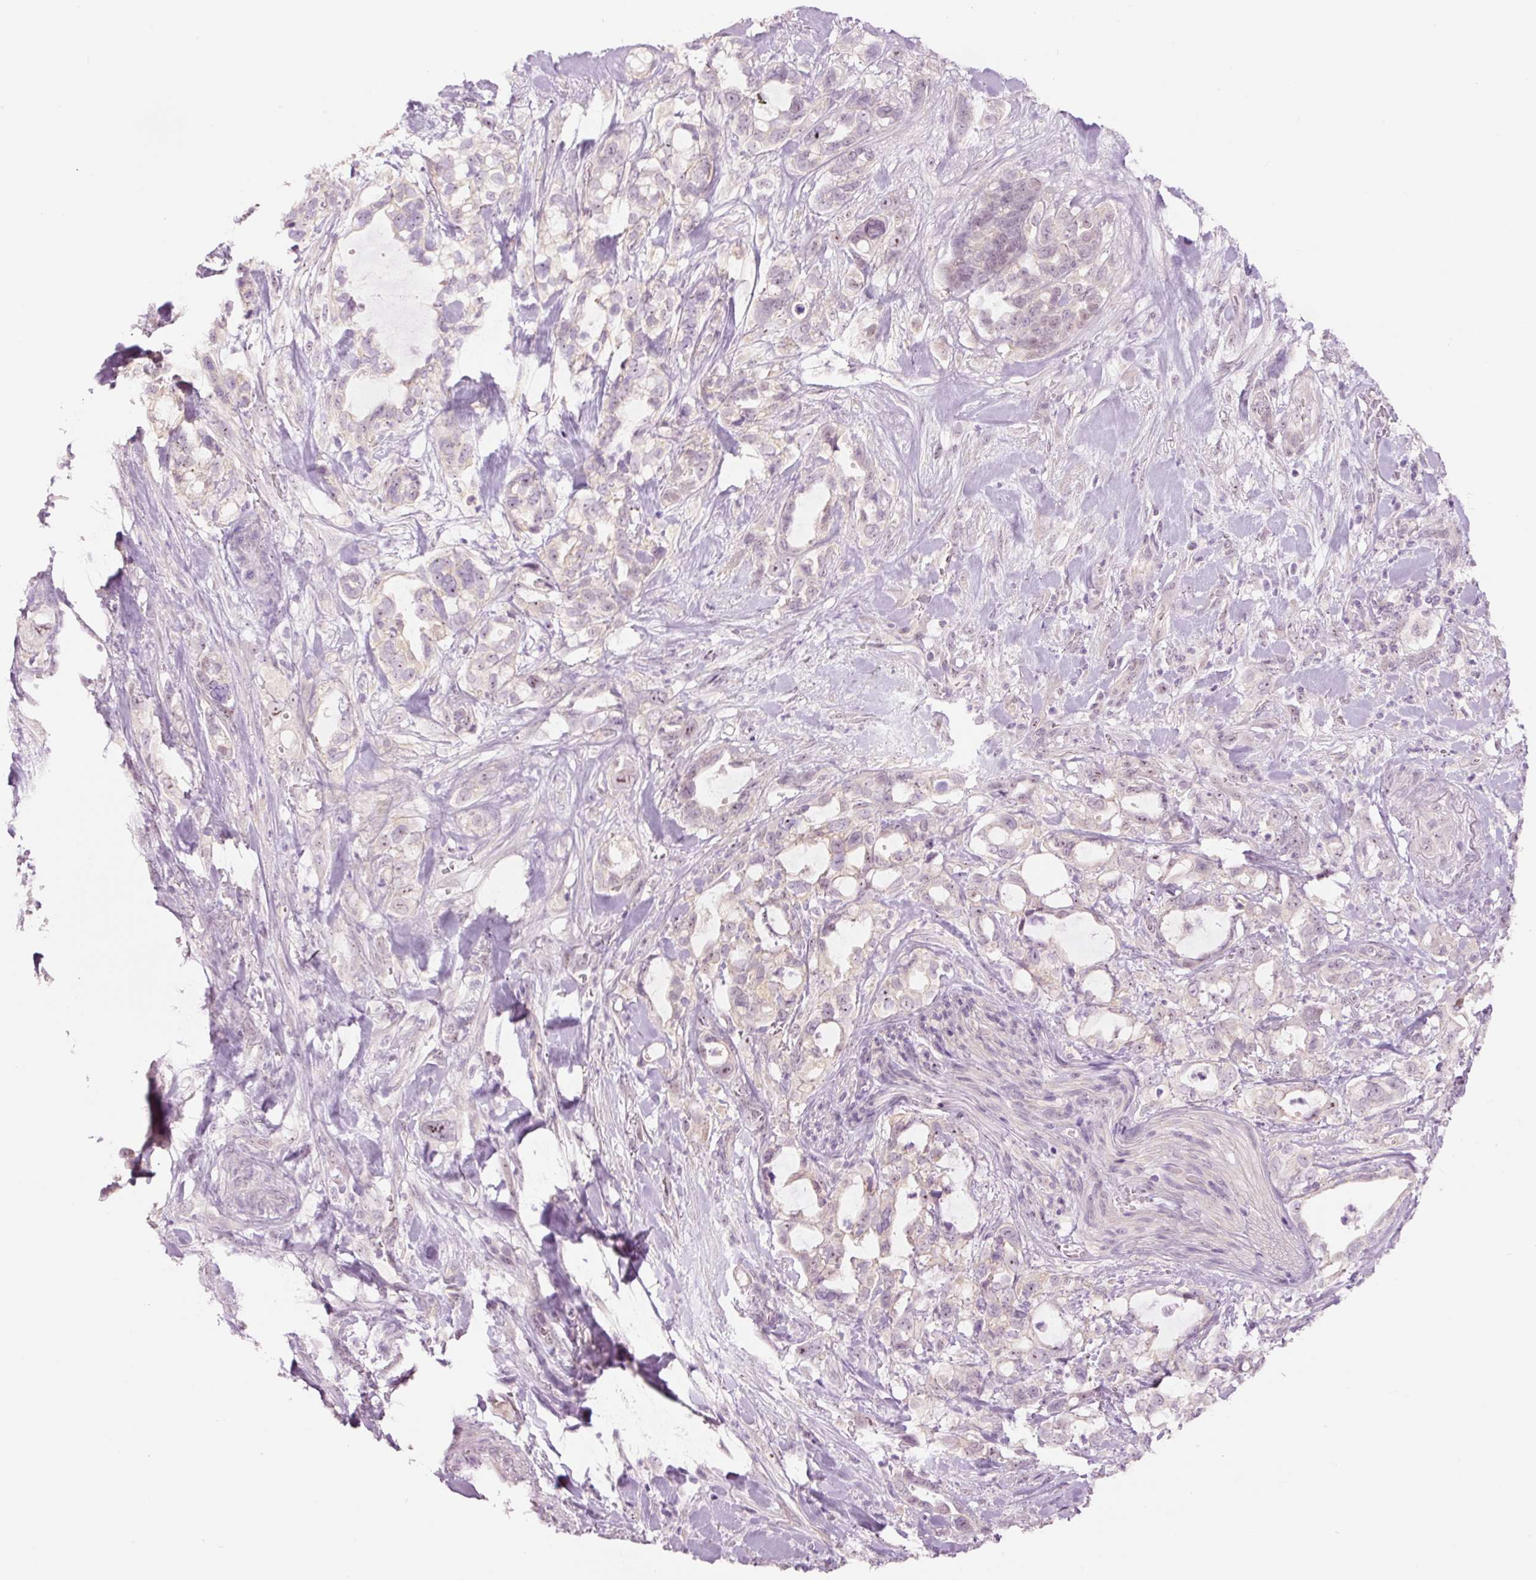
{"staining": {"intensity": "negative", "quantity": "none", "location": "none"}, "tissue": "pancreatic cancer", "cell_type": "Tumor cells", "image_type": "cancer", "snomed": [{"axis": "morphology", "description": "Adenocarcinoma, NOS"}, {"axis": "topography", "description": "Pancreas"}], "caption": "Immunohistochemistry of pancreatic cancer demonstrates no expression in tumor cells. (Immunohistochemistry (ihc), brightfield microscopy, high magnification).", "gene": "GCG", "patient": {"sex": "female", "age": 61}}